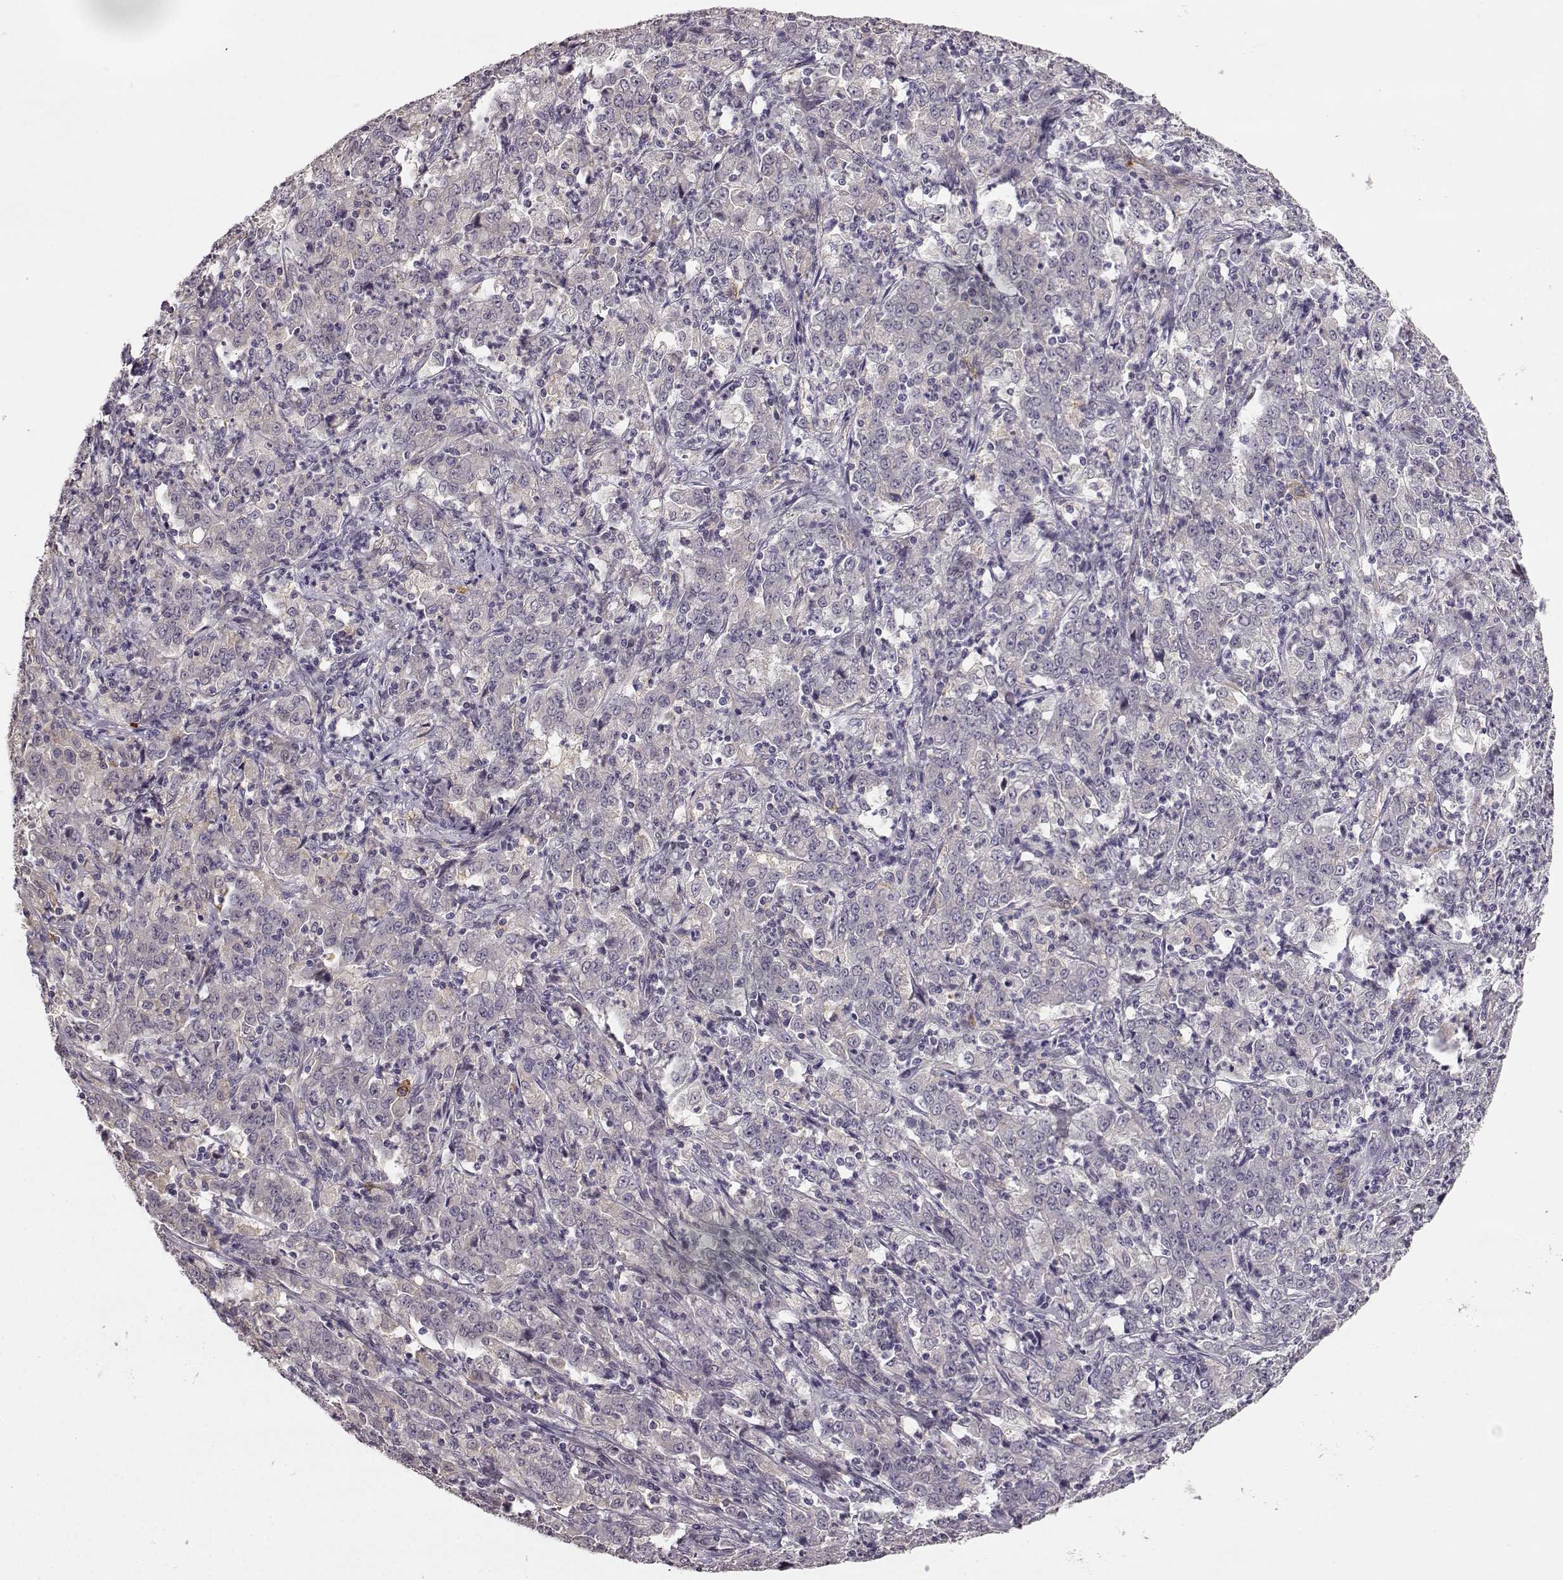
{"staining": {"intensity": "negative", "quantity": "none", "location": "none"}, "tissue": "stomach cancer", "cell_type": "Tumor cells", "image_type": "cancer", "snomed": [{"axis": "morphology", "description": "Adenocarcinoma, NOS"}, {"axis": "topography", "description": "Stomach, lower"}], "caption": "Stomach cancer (adenocarcinoma) was stained to show a protein in brown. There is no significant expression in tumor cells.", "gene": "GPR50", "patient": {"sex": "female", "age": 71}}